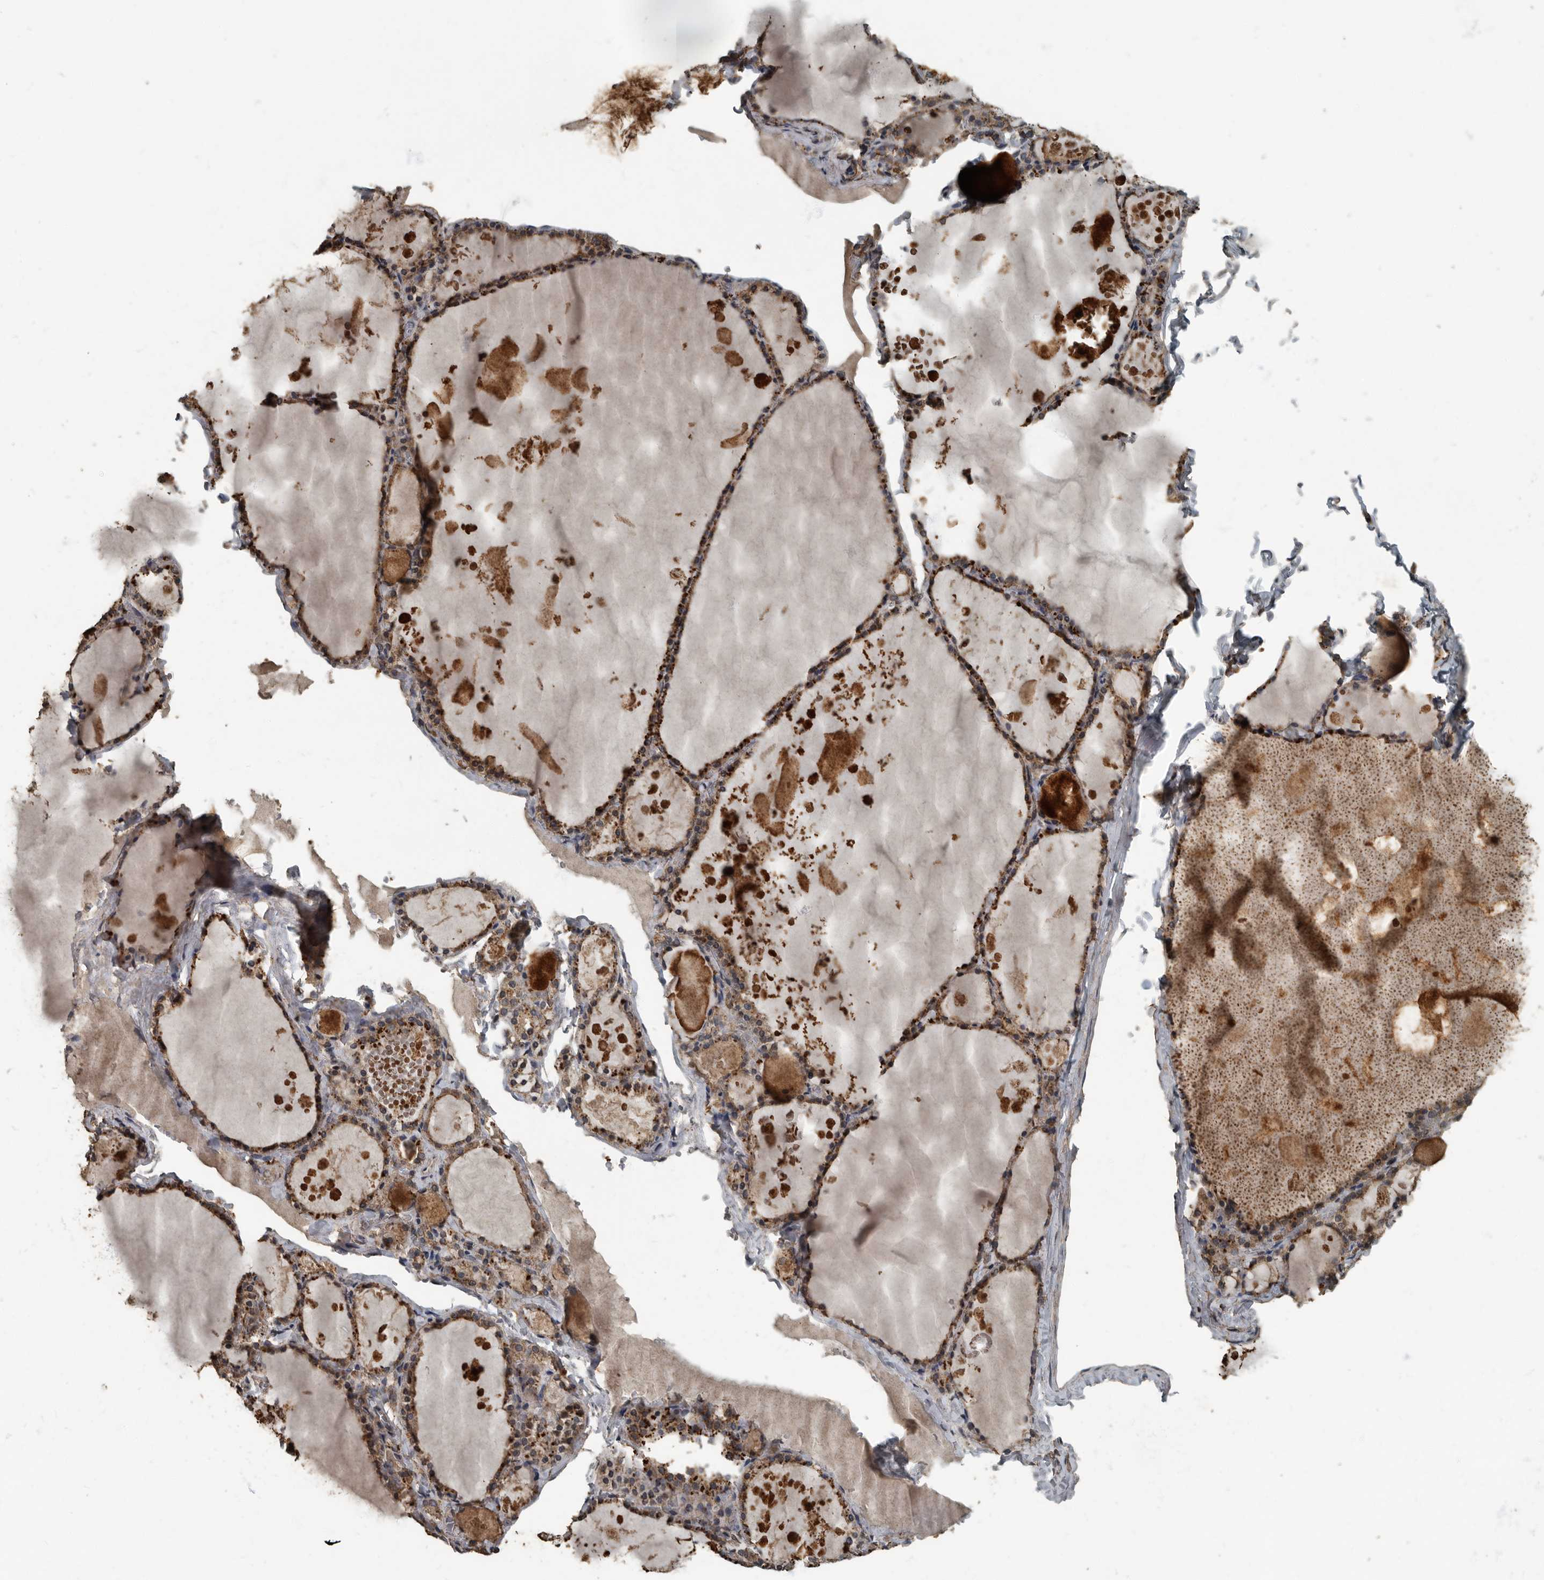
{"staining": {"intensity": "moderate", "quantity": ">75%", "location": "cytoplasmic/membranous"}, "tissue": "thyroid gland", "cell_type": "Glandular cells", "image_type": "normal", "snomed": [{"axis": "morphology", "description": "Normal tissue, NOS"}, {"axis": "topography", "description": "Thyroid gland"}], "caption": "High-power microscopy captured an IHC image of unremarkable thyroid gland, revealing moderate cytoplasmic/membranous positivity in about >75% of glandular cells. (DAB (3,3'-diaminobenzidine) IHC with brightfield microscopy, high magnification).", "gene": "IL15RA", "patient": {"sex": "male", "age": 56}}